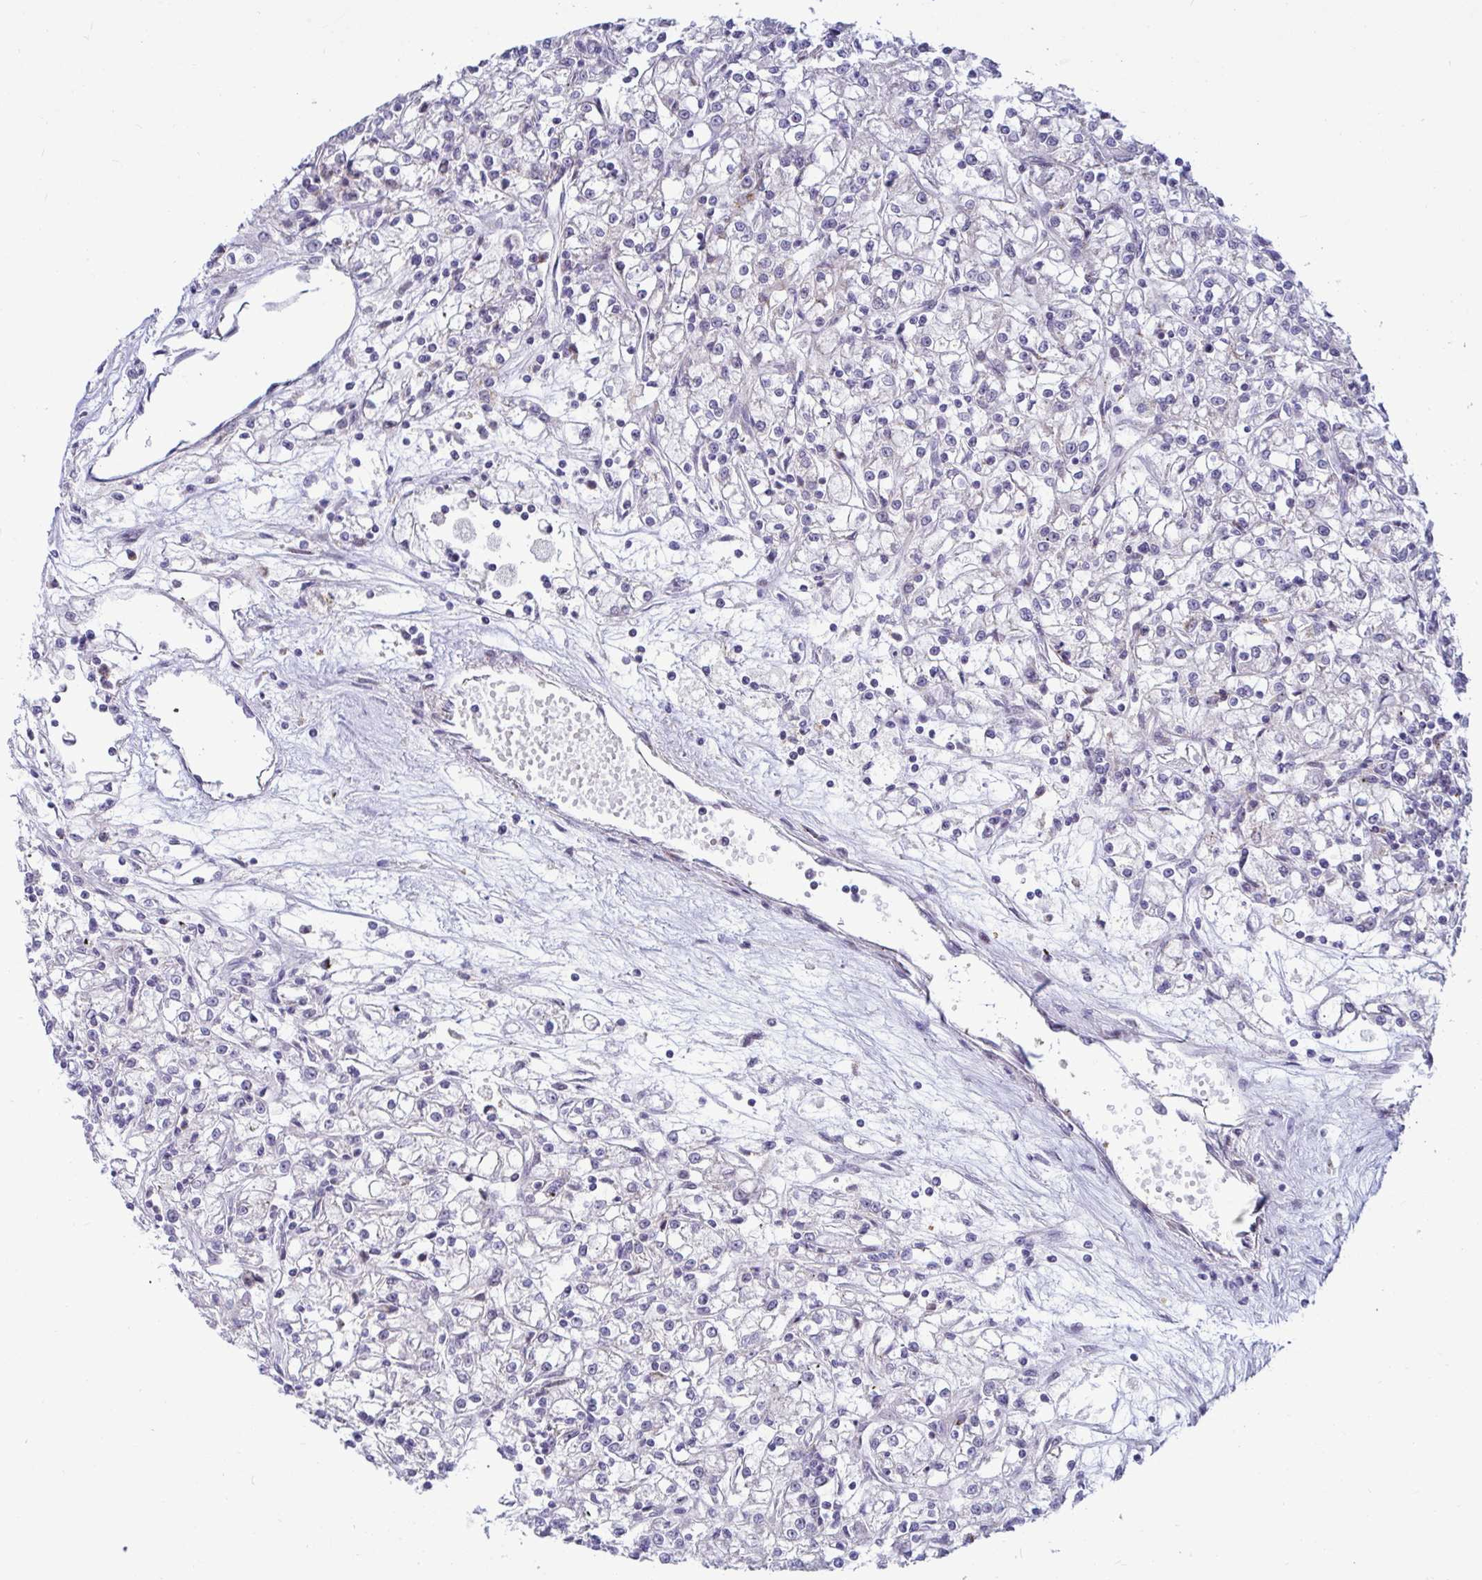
{"staining": {"intensity": "negative", "quantity": "none", "location": "none"}, "tissue": "renal cancer", "cell_type": "Tumor cells", "image_type": "cancer", "snomed": [{"axis": "morphology", "description": "Adenocarcinoma, NOS"}, {"axis": "topography", "description": "Kidney"}], "caption": "Immunohistochemistry of renal adenocarcinoma shows no staining in tumor cells.", "gene": "DZIP1", "patient": {"sex": "female", "age": 59}}